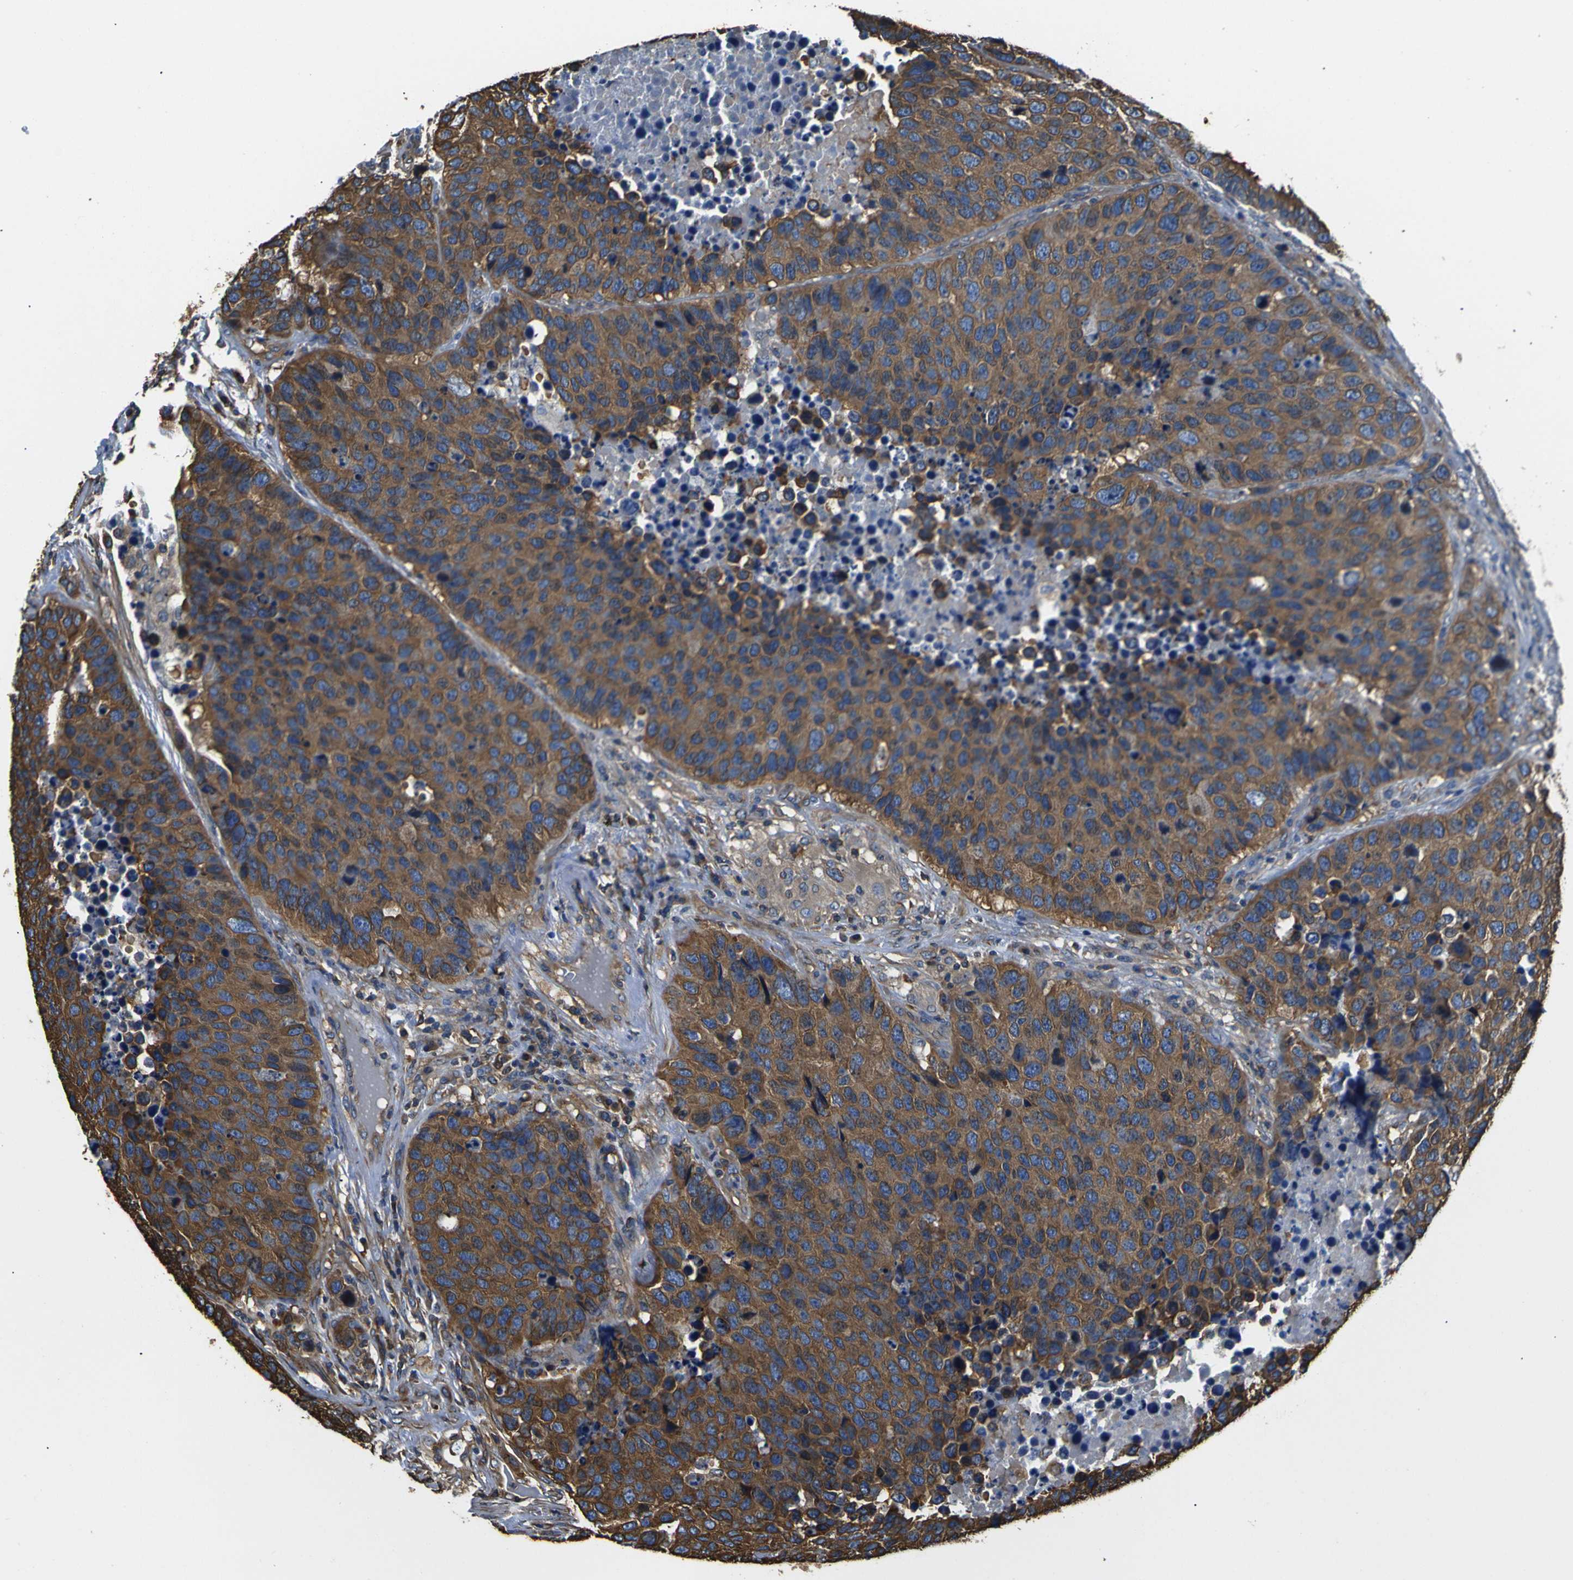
{"staining": {"intensity": "moderate", "quantity": ">75%", "location": "cytoplasmic/membranous"}, "tissue": "carcinoid", "cell_type": "Tumor cells", "image_type": "cancer", "snomed": [{"axis": "morphology", "description": "Carcinoid, malignant, NOS"}, {"axis": "topography", "description": "Lung"}], "caption": "High-magnification brightfield microscopy of malignant carcinoid stained with DAB (3,3'-diaminobenzidine) (brown) and counterstained with hematoxylin (blue). tumor cells exhibit moderate cytoplasmic/membranous staining is identified in approximately>75% of cells. The staining was performed using DAB to visualize the protein expression in brown, while the nuclei were stained in blue with hematoxylin (Magnification: 20x).", "gene": "TUBB", "patient": {"sex": "male", "age": 60}}